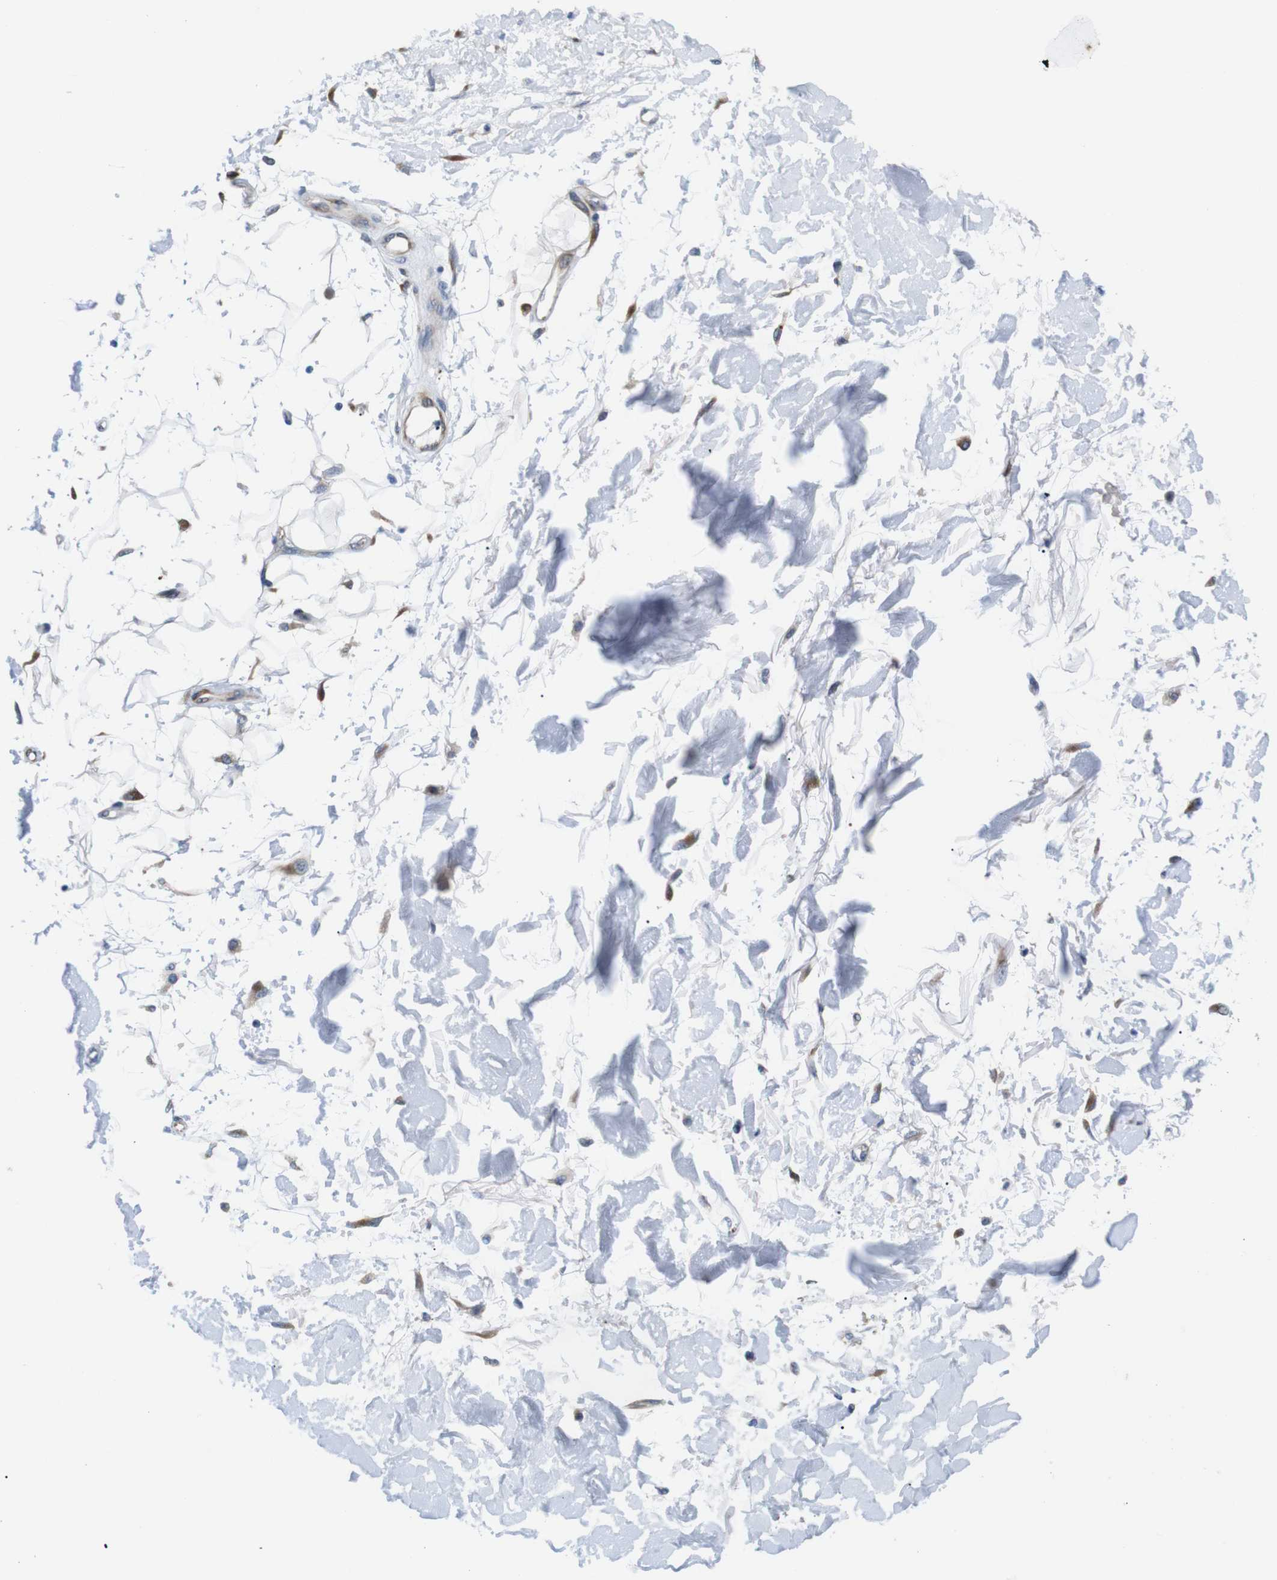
{"staining": {"intensity": "negative", "quantity": "none", "location": "none"}, "tissue": "adipose tissue", "cell_type": "Adipocytes", "image_type": "normal", "snomed": [{"axis": "morphology", "description": "Squamous cell carcinoma, NOS"}, {"axis": "topography", "description": "Skin"}], "caption": "Protein analysis of unremarkable adipose tissue shows no significant staining in adipocytes. The staining was performed using DAB to visualize the protein expression in brown, while the nuclei were stained in blue with hematoxylin (Magnification: 20x).", "gene": "HACD3", "patient": {"sex": "male", "age": 83}}